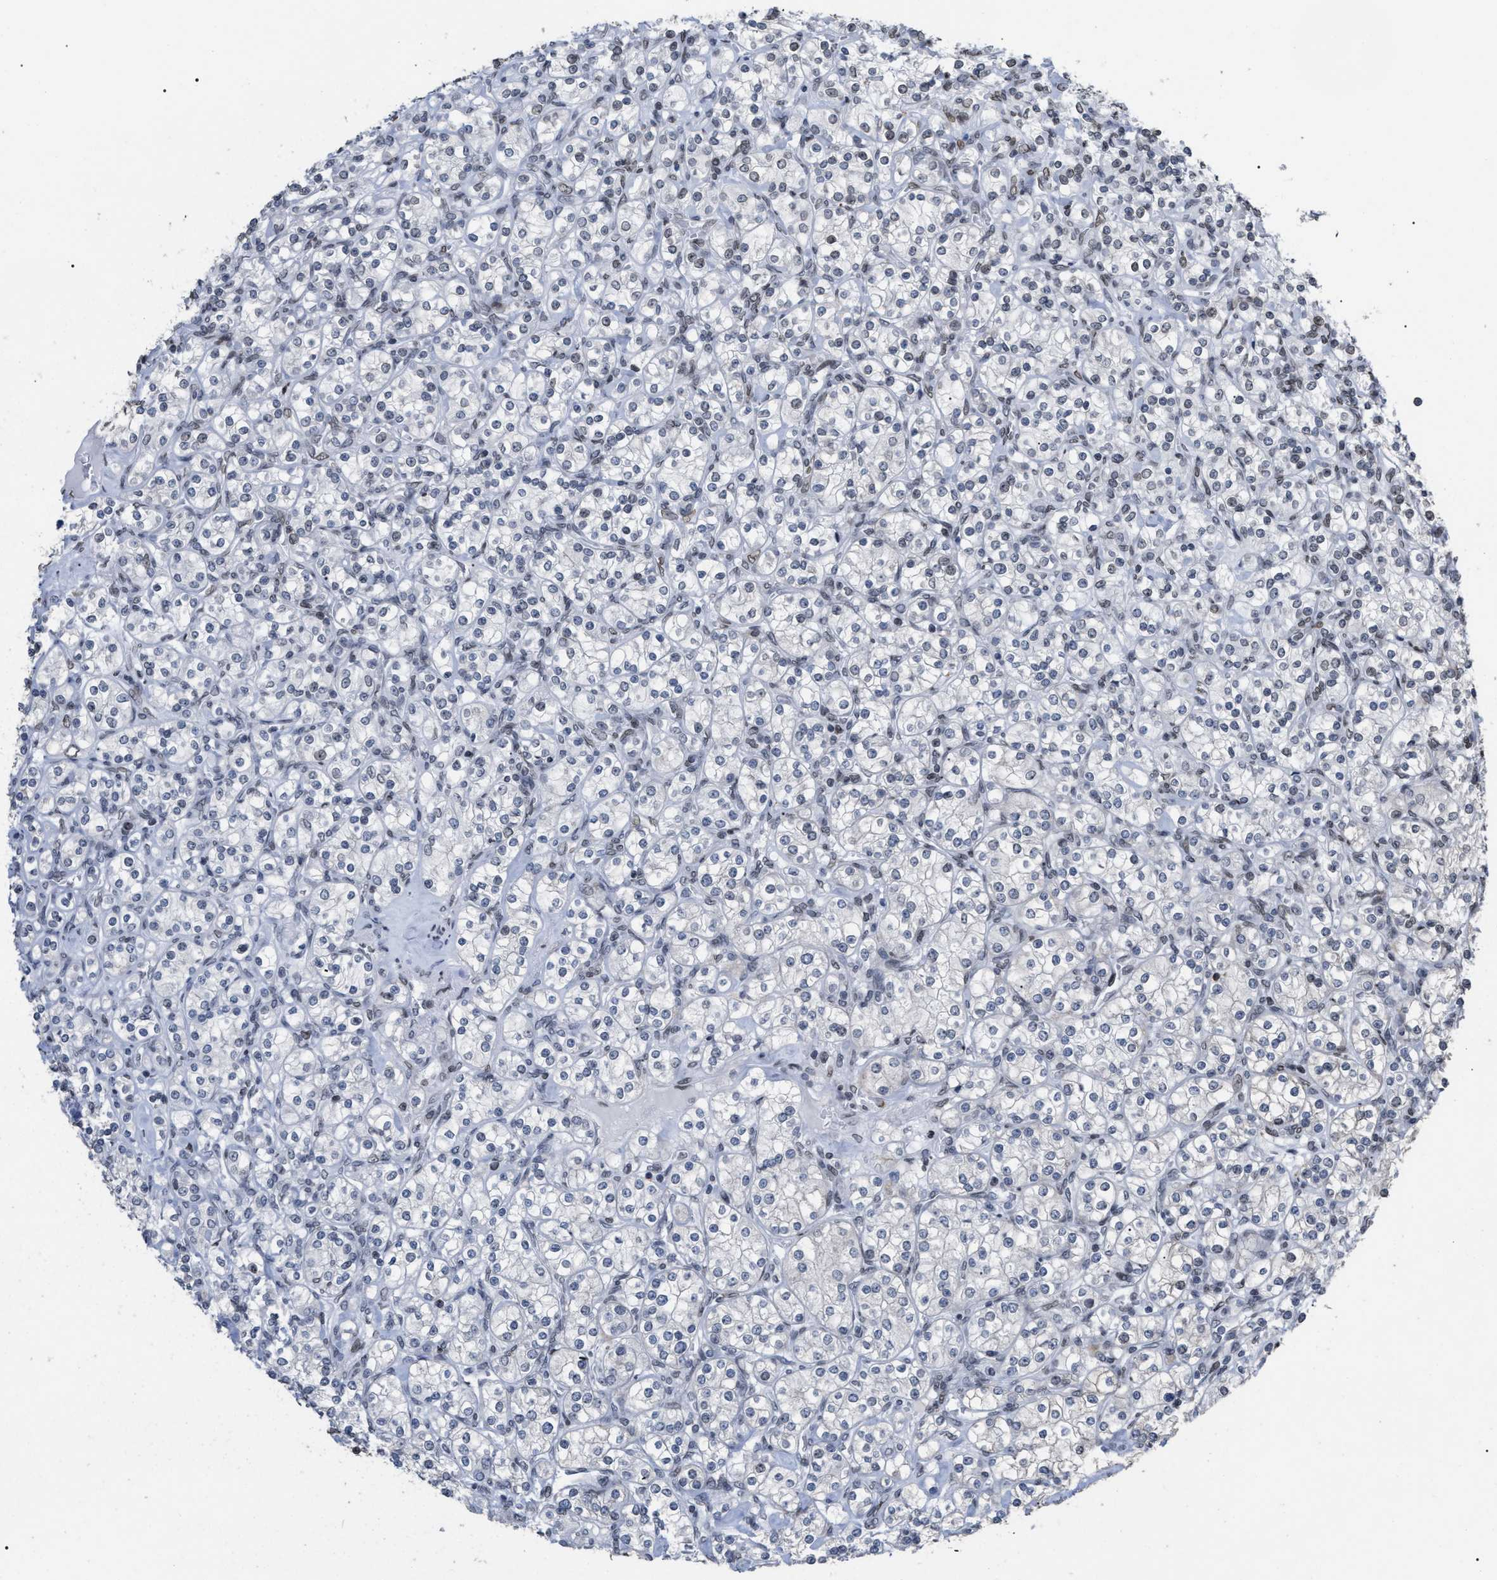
{"staining": {"intensity": "negative", "quantity": "none", "location": "none"}, "tissue": "renal cancer", "cell_type": "Tumor cells", "image_type": "cancer", "snomed": [{"axis": "morphology", "description": "Adenocarcinoma, NOS"}, {"axis": "topography", "description": "Kidney"}], "caption": "Immunohistochemistry (IHC) photomicrograph of renal cancer stained for a protein (brown), which demonstrates no expression in tumor cells. Nuclei are stained in blue.", "gene": "TPR", "patient": {"sex": "male", "age": 77}}